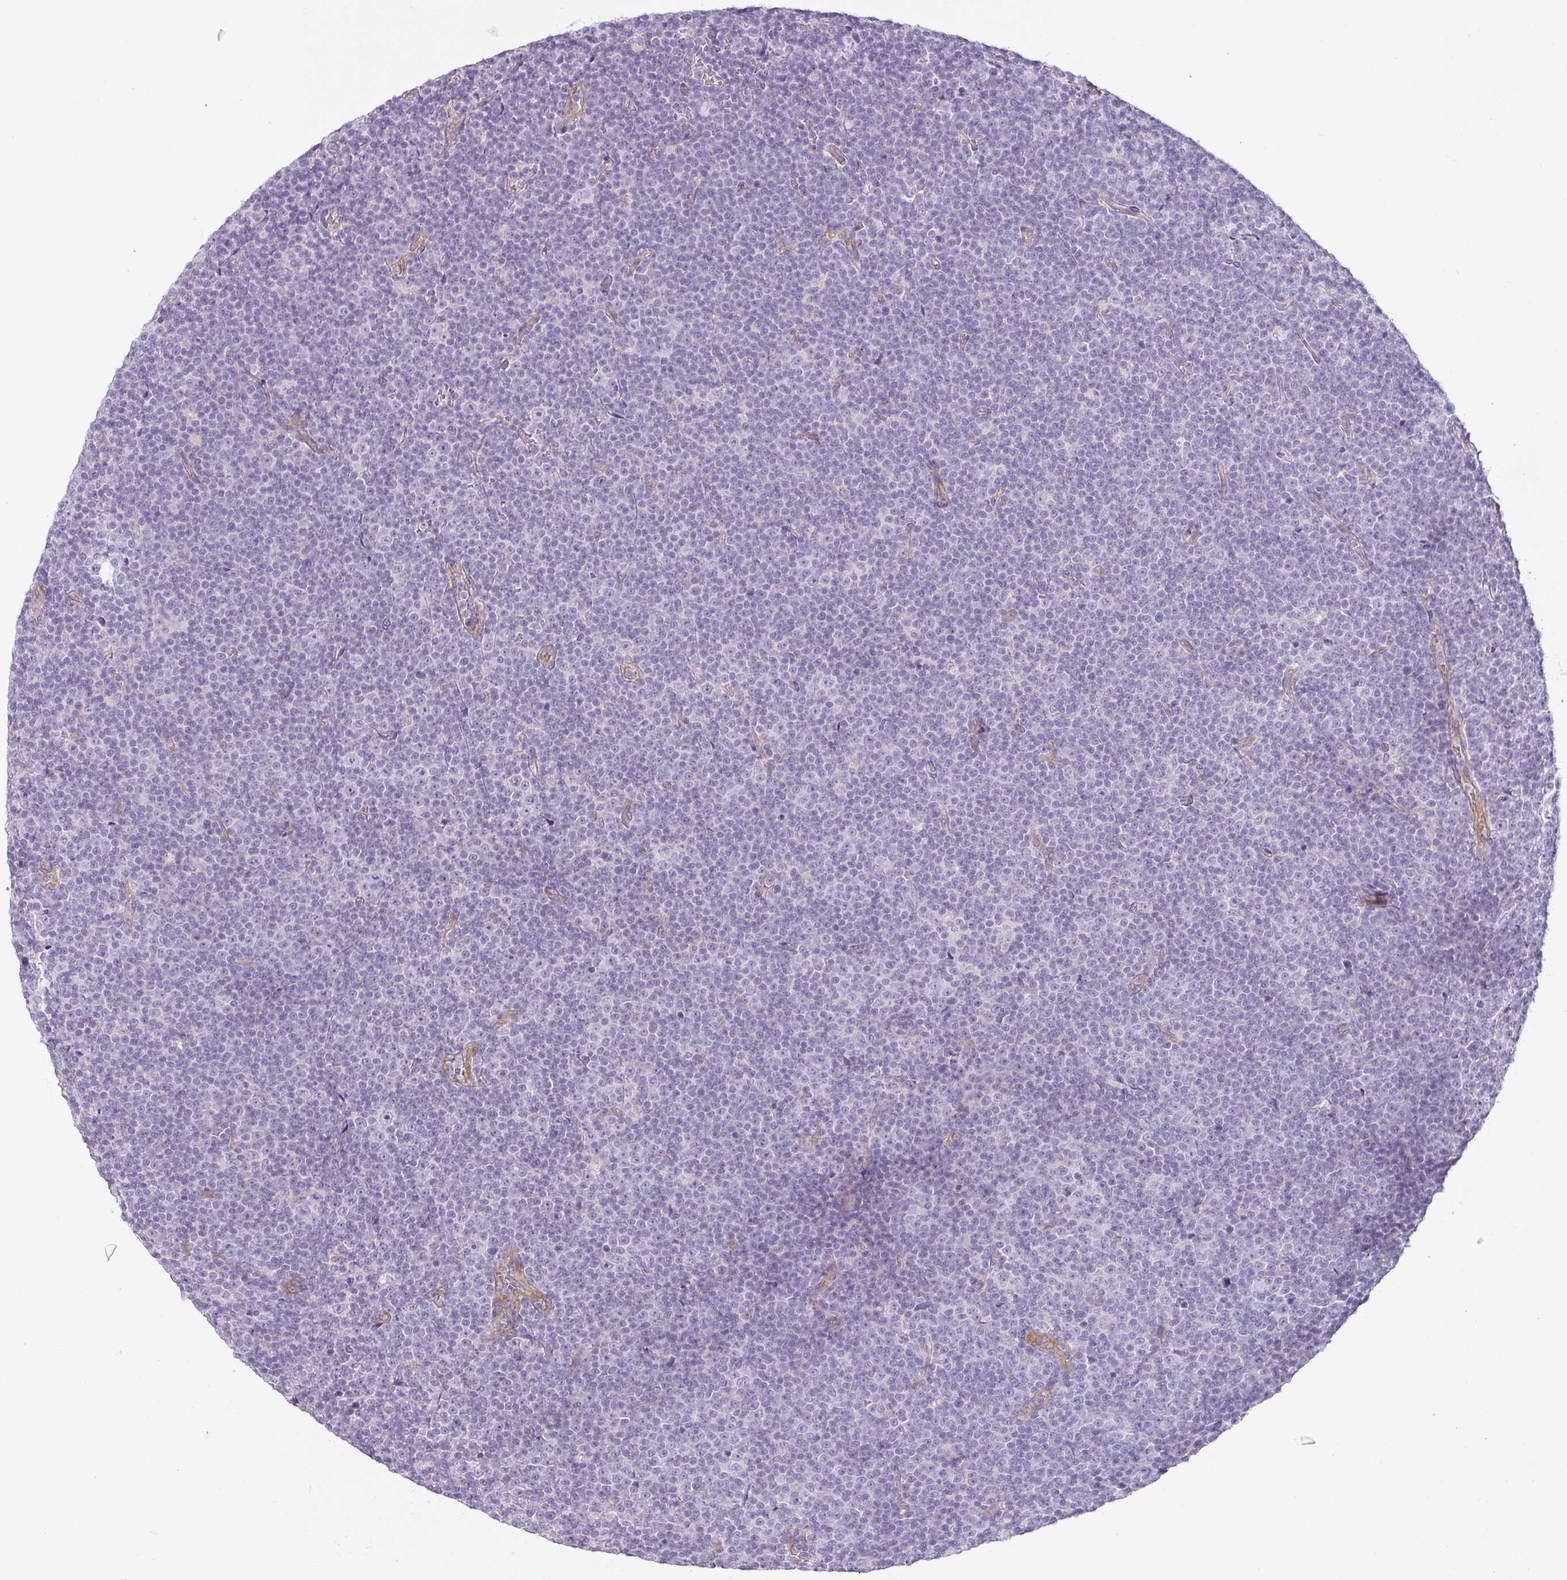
{"staining": {"intensity": "negative", "quantity": "none", "location": "none"}, "tissue": "lymphoma", "cell_type": "Tumor cells", "image_type": "cancer", "snomed": [{"axis": "morphology", "description": "Malignant lymphoma, non-Hodgkin's type, Low grade"}, {"axis": "topography", "description": "Lymph node"}], "caption": "Immunohistochemical staining of human lymphoma exhibits no significant positivity in tumor cells.", "gene": "RAX2", "patient": {"sex": "female", "age": 67}}